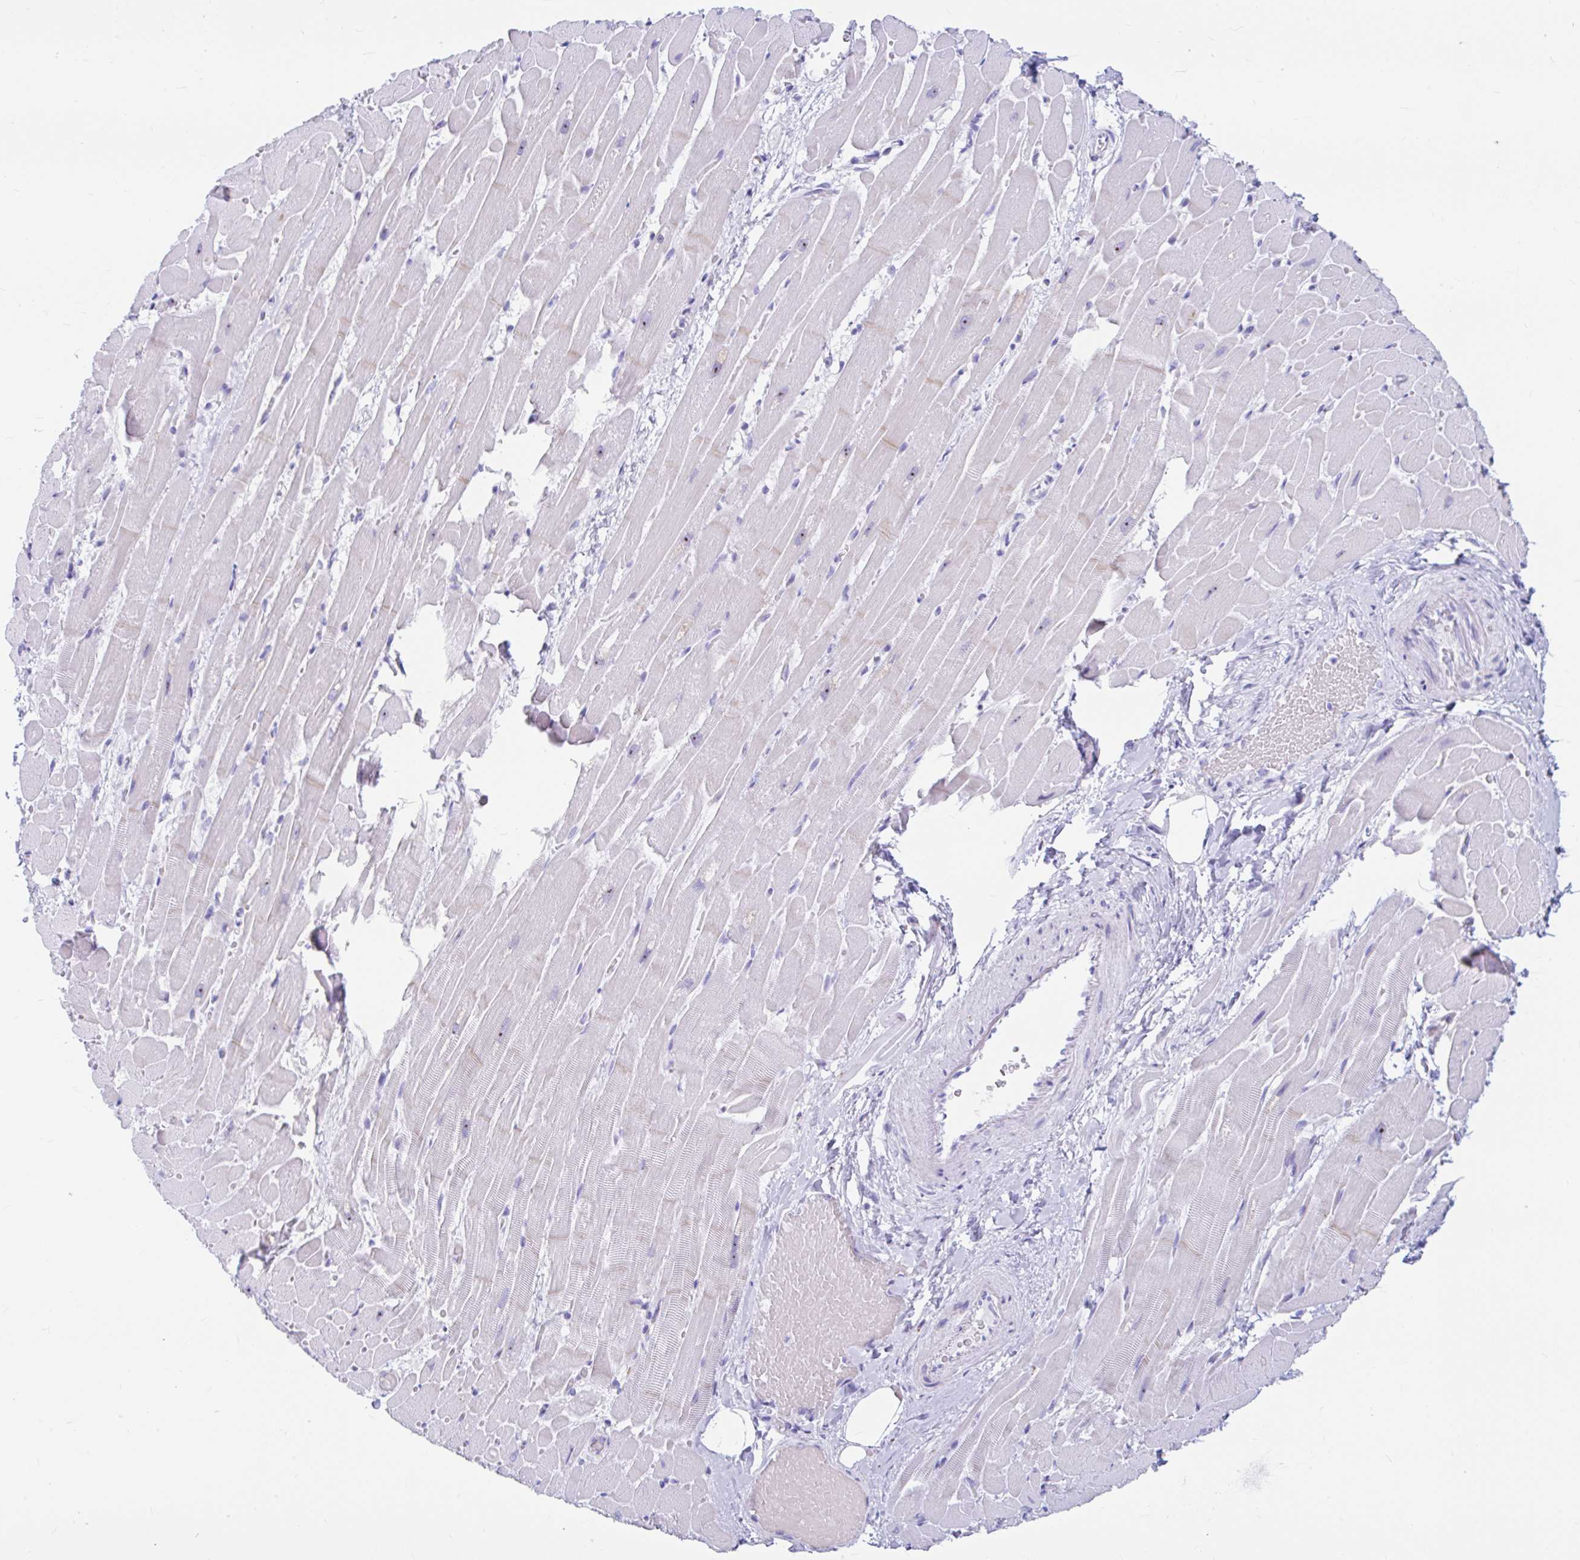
{"staining": {"intensity": "moderate", "quantity": "<25%", "location": "cytoplasmic/membranous"}, "tissue": "heart muscle", "cell_type": "Cardiomyocytes", "image_type": "normal", "snomed": [{"axis": "morphology", "description": "Normal tissue, NOS"}, {"axis": "topography", "description": "Heart"}], "caption": "Immunohistochemical staining of normal heart muscle reveals low levels of moderate cytoplasmic/membranous expression in approximately <25% of cardiomyocytes. (DAB (3,3'-diaminobenzidine) = brown stain, brightfield microscopy at high magnification).", "gene": "FTSJ3", "patient": {"sex": "male", "age": 37}}